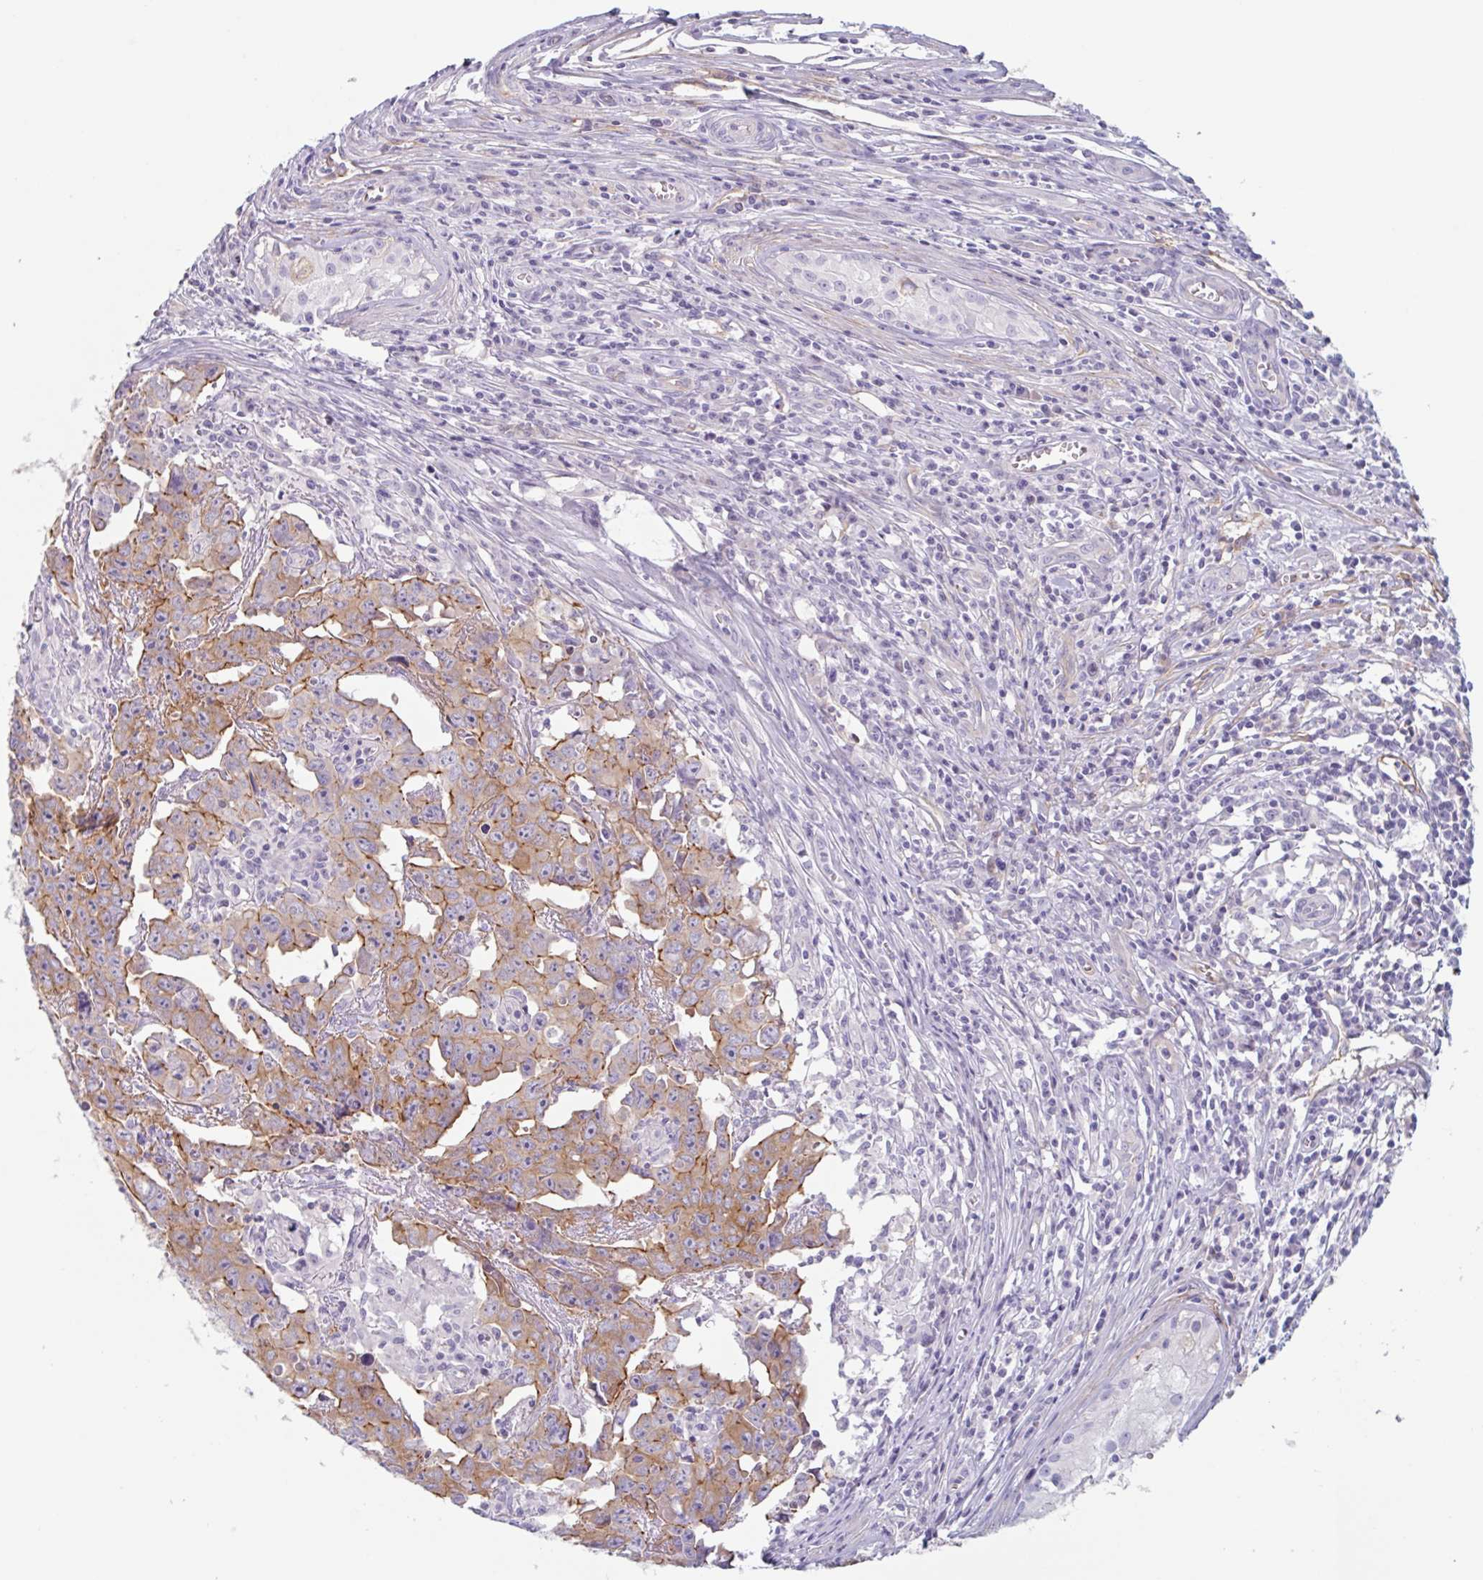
{"staining": {"intensity": "moderate", "quantity": "25%-75%", "location": "cytoplasmic/membranous"}, "tissue": "testis cancer", "cell_type": "Tumor cells", "image_type": "cancer", "snomed": [{"axis": "morphology", "description": "Carcinoma, Embryonal, NOS"}, {"axis": "topography", "description": "Testis"}], "caption": "Testis cancer was stained to show a protein in brown. There is medium levels of moderate cytoplasmic/membranous staining in approximately 25%-75% of tumor cells.", "gene": "MYH10", "patient": {"sex": "male", "age": 22}}